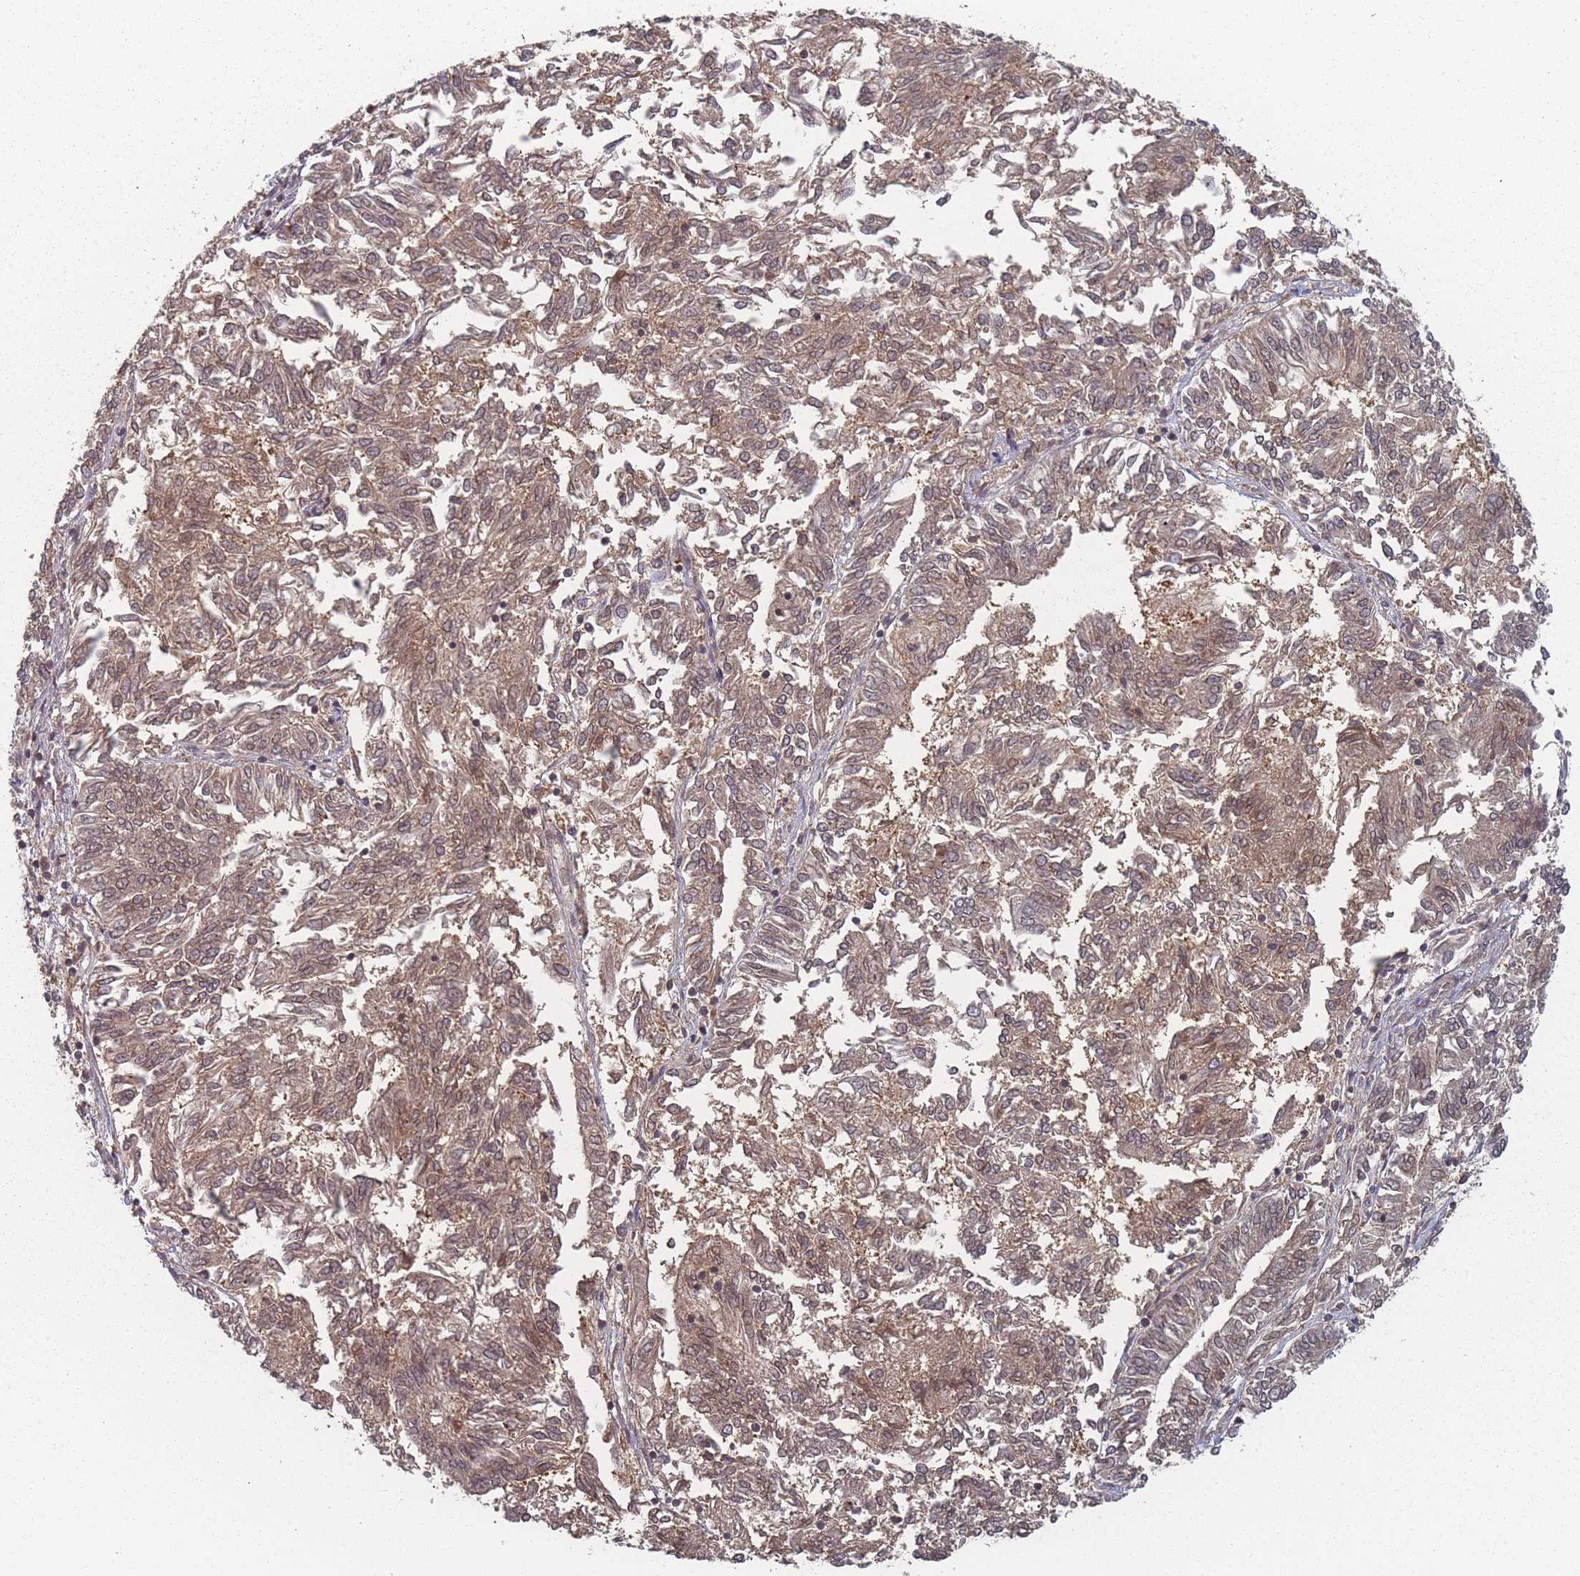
{"staining": {"intensity": "moderate", "quantity": ">75%", "location": "cytoplasmic/membranous,nuclear"}, "tissue": "endometrial cancer", "cell_type": "Tumor cells", "image_type": "cancer", "snomed": [{"axis": "morphology", "description": "Adenocarcinoma, NOS"}, {"axis": "topography", "description": "Endometrium"}], "caption": "Protein staining exhibits moderate cytoplasmic/membranous and nuclear expression in about >75% of tumor cells in endometrial cancer. Nuclei are stained in blue.", "gene": "TBC1D25", "patient": {"sex": "female", "age": 58}}